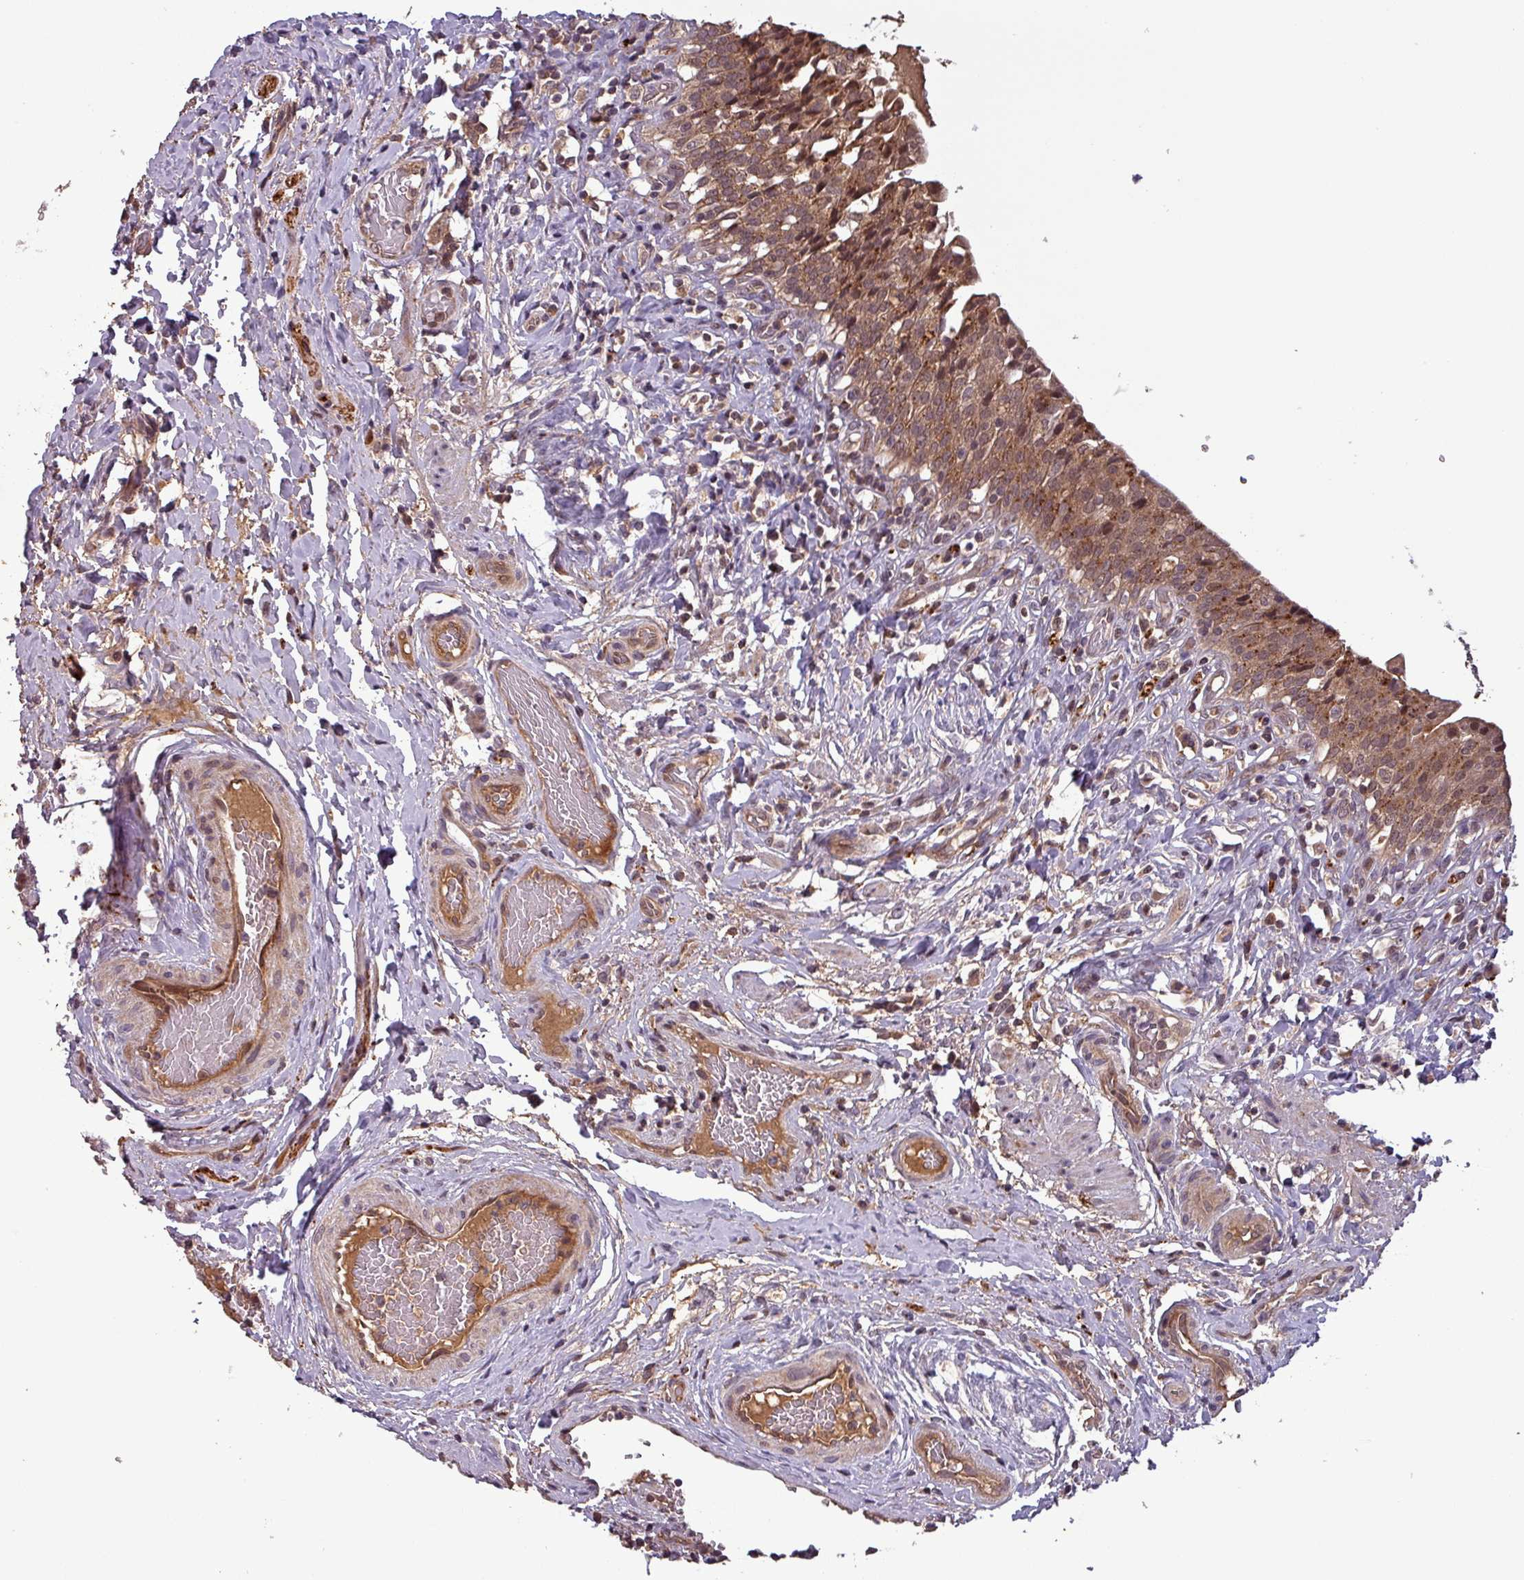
{"staining": {"intensity": "strong", "quantity": ">75%", "location": "cytoplasmic/membranous,nuclear"}, "tissue": "urinary bladder", "cell_type": "Urothelial cells", "image_type": "normal", "snomed": [{"axis": "morphology", "description": "Normal tissue, NOS"}, {"axis": "morphology", "description": "Inflammation, NOS"}, {"axis": "topography", "description": "Urinary bladder"}], "caption": "Immunohistochemical staining of unremarkable urinary bladder demonstrates strong cytoplasmic/membranous,nuclear protein expression in approximately >75% of urothelial cells.", "gene": "PUS1", "patient": {"sex": "male", "age": 64}}